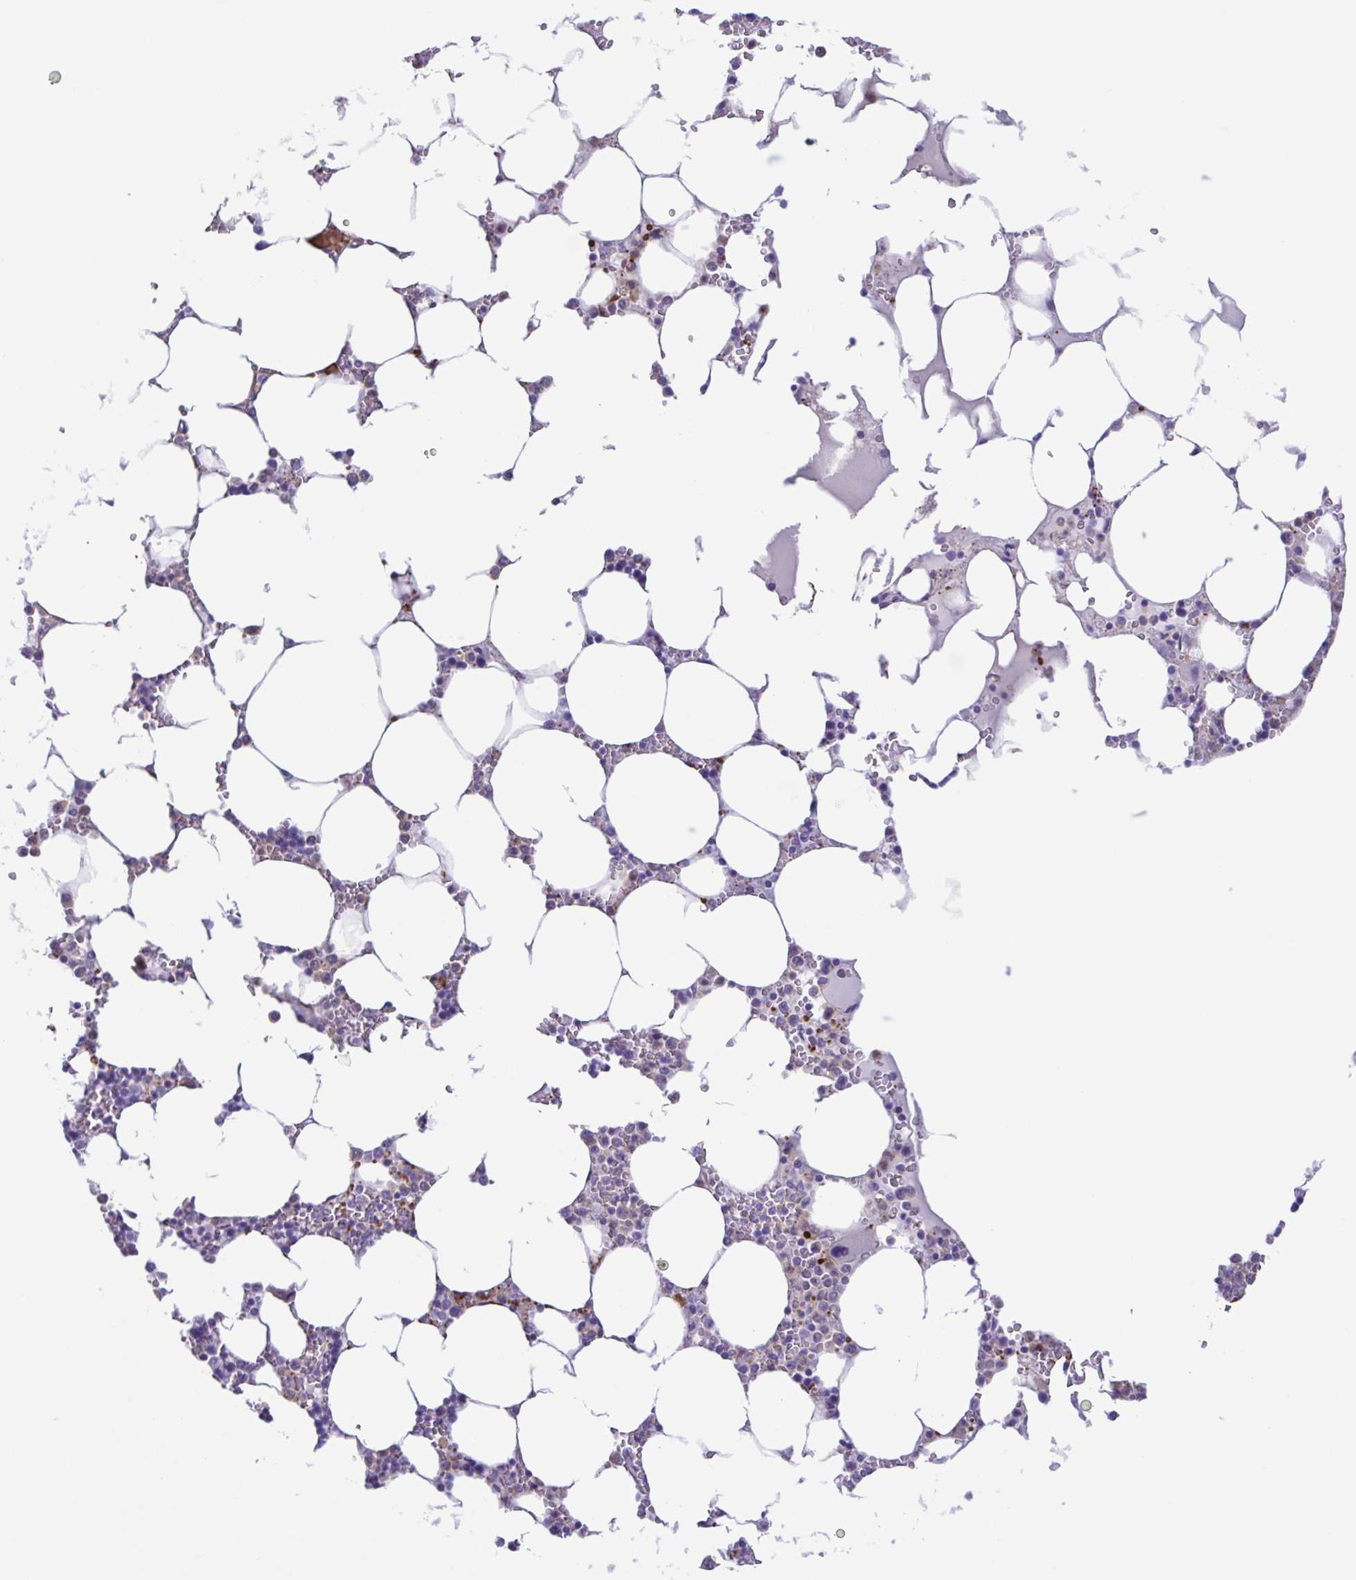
{"staining": {"intensity": "negative", "quantity": "none", "location": "none"}, "tissue": "bone marrow", "cell_type": "Hematopoietic cells", "image_type": "normal", "snomed": [{"axis": "morphology", "description": "Normal tissue, NOS"}, {"axis": "topography", "description": "Bone marrow"}], "caption": "IHC histopathology image of unremarkable human bone marrow stained for a protein (brown), which displays no expression in hematopoietic cells.", "gene": "CYP11B1", "patient": {"sex": "male", "age": 64}}